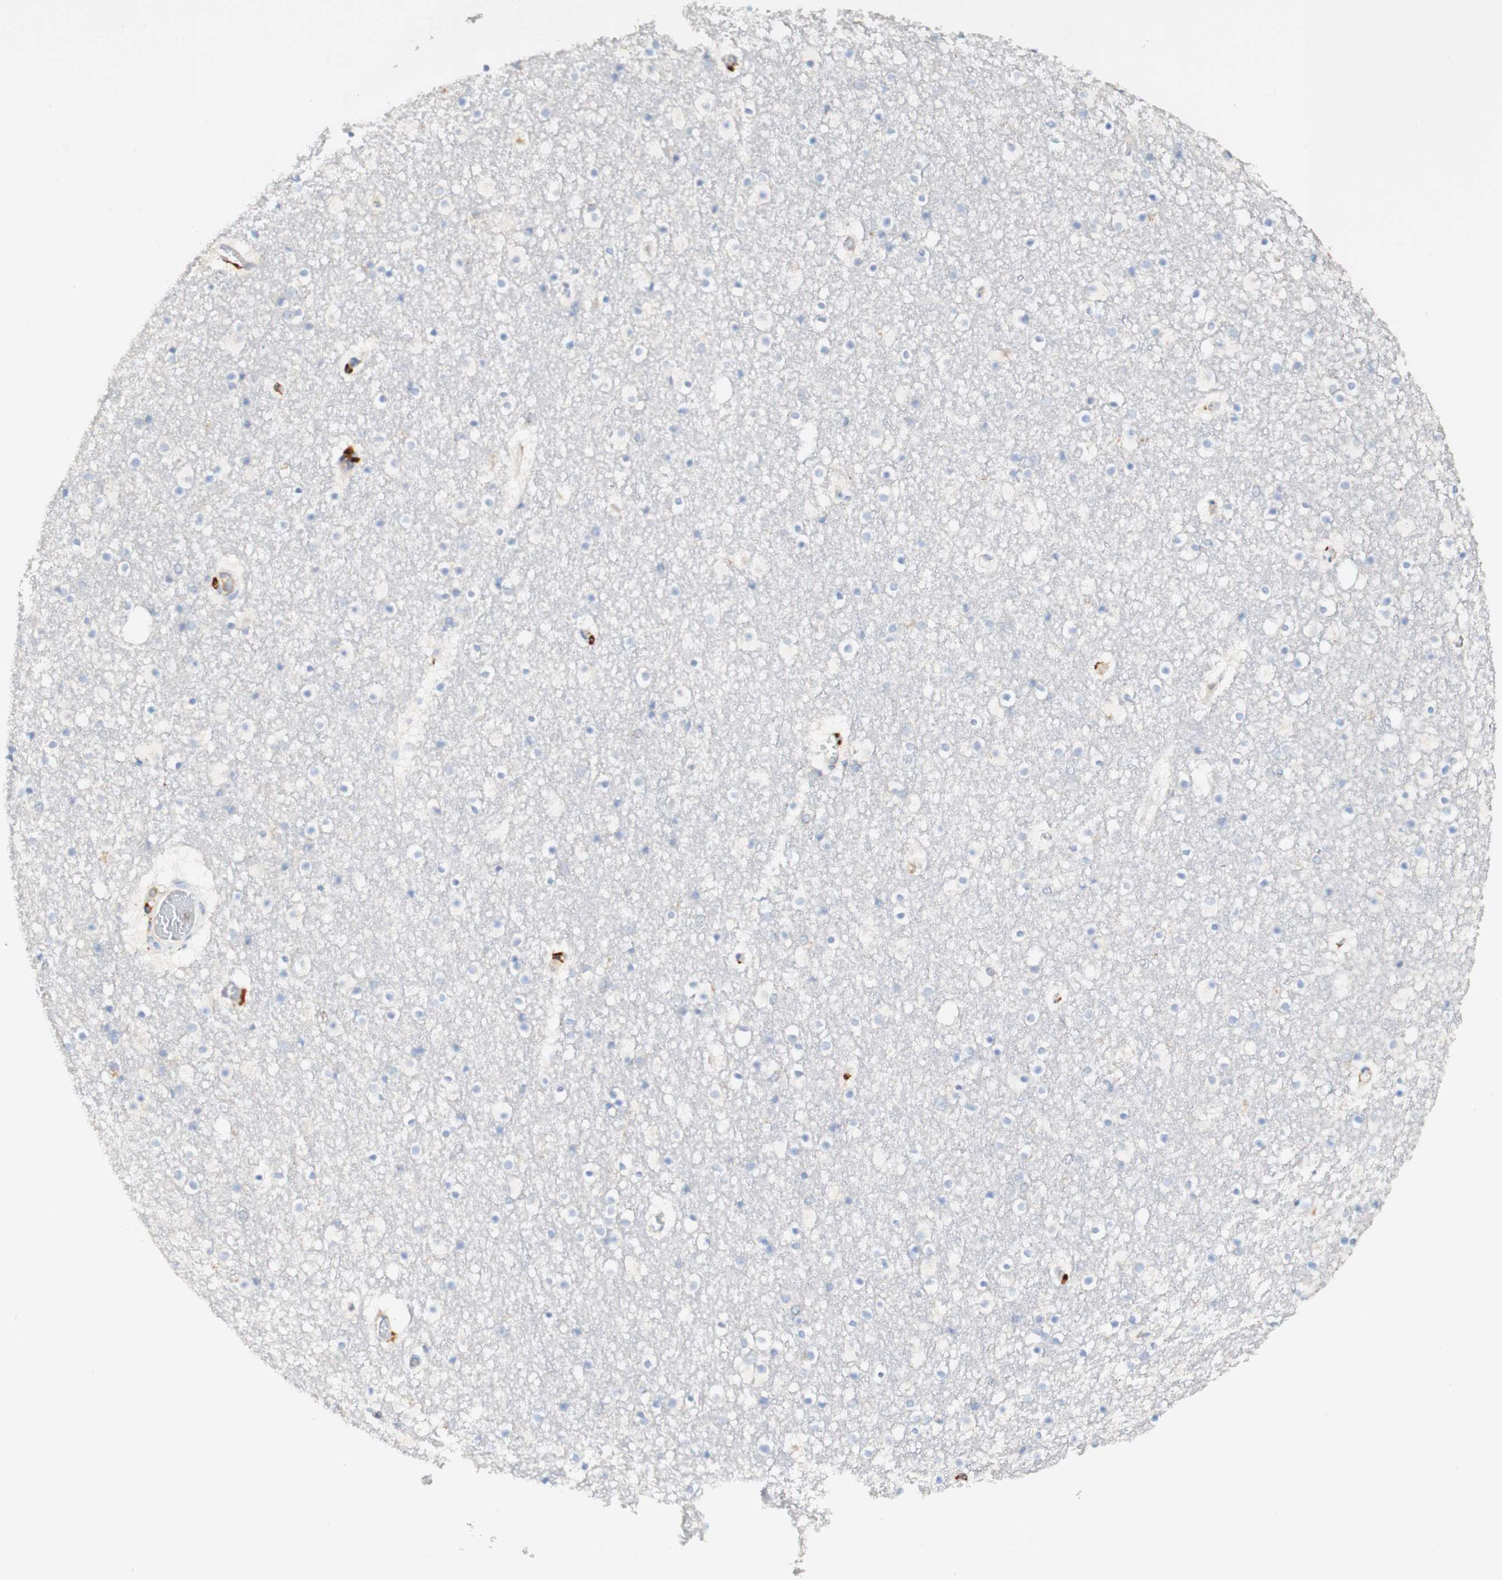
{"staining": {"intensity": "negative", "quantity": "none", "location": "none"}, "tissue": "caudate", "cell_type": "Glial cells", "image_type": "normal", "snomed": [{"axis": "morphology", "description": "Normal tissue, NOS"}, {"axis": "topography", "description": "Lateral ventricle wall"}], "caption": "Immunohistochemistry of normal human caudate reveals no positivity in glial cells.", "gene": "FCGRT", "patient": {"sex": "male", "age": 45}}